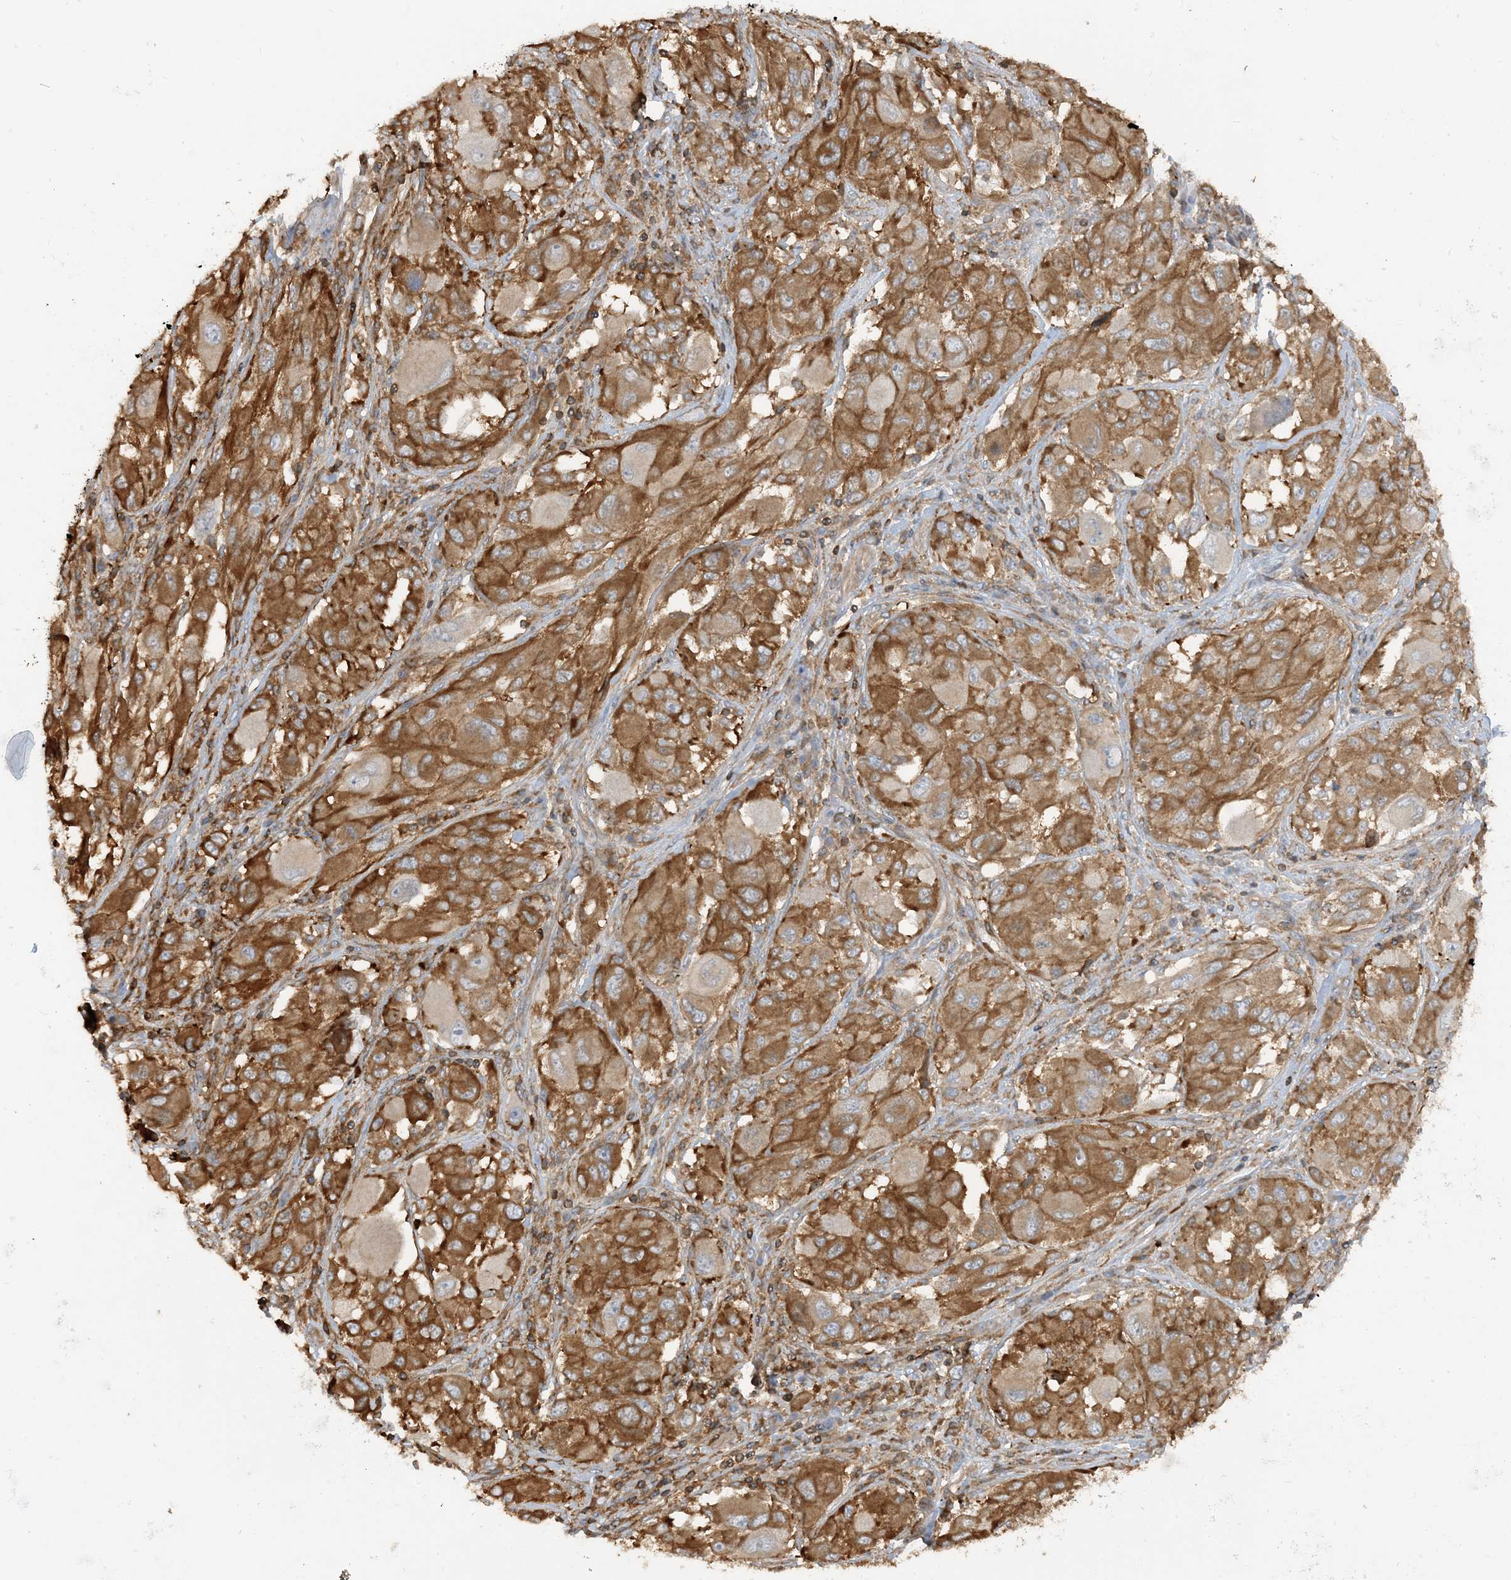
{"staining": {"intensity": "moderate", "quantity": ">75%", "location": "cytoplasmic/membranous"}, "tissue": "melanoma", "cell_type": "Tumor cells", "image_type": "cancer", "snomed": [{"axis": "morphology", "description": "Malignant melanoma, NOS"}, {"axis": "topography", "description": "Skin"}], "caption": "About >75% of tumor cells in human melanoma exhibit moderate cytoplasmic/membranous protein positivity as visualized by brown immunohistochemical staining.", "gene": "SFMBT2", "patient": {"sex": "female", "age": 91}}